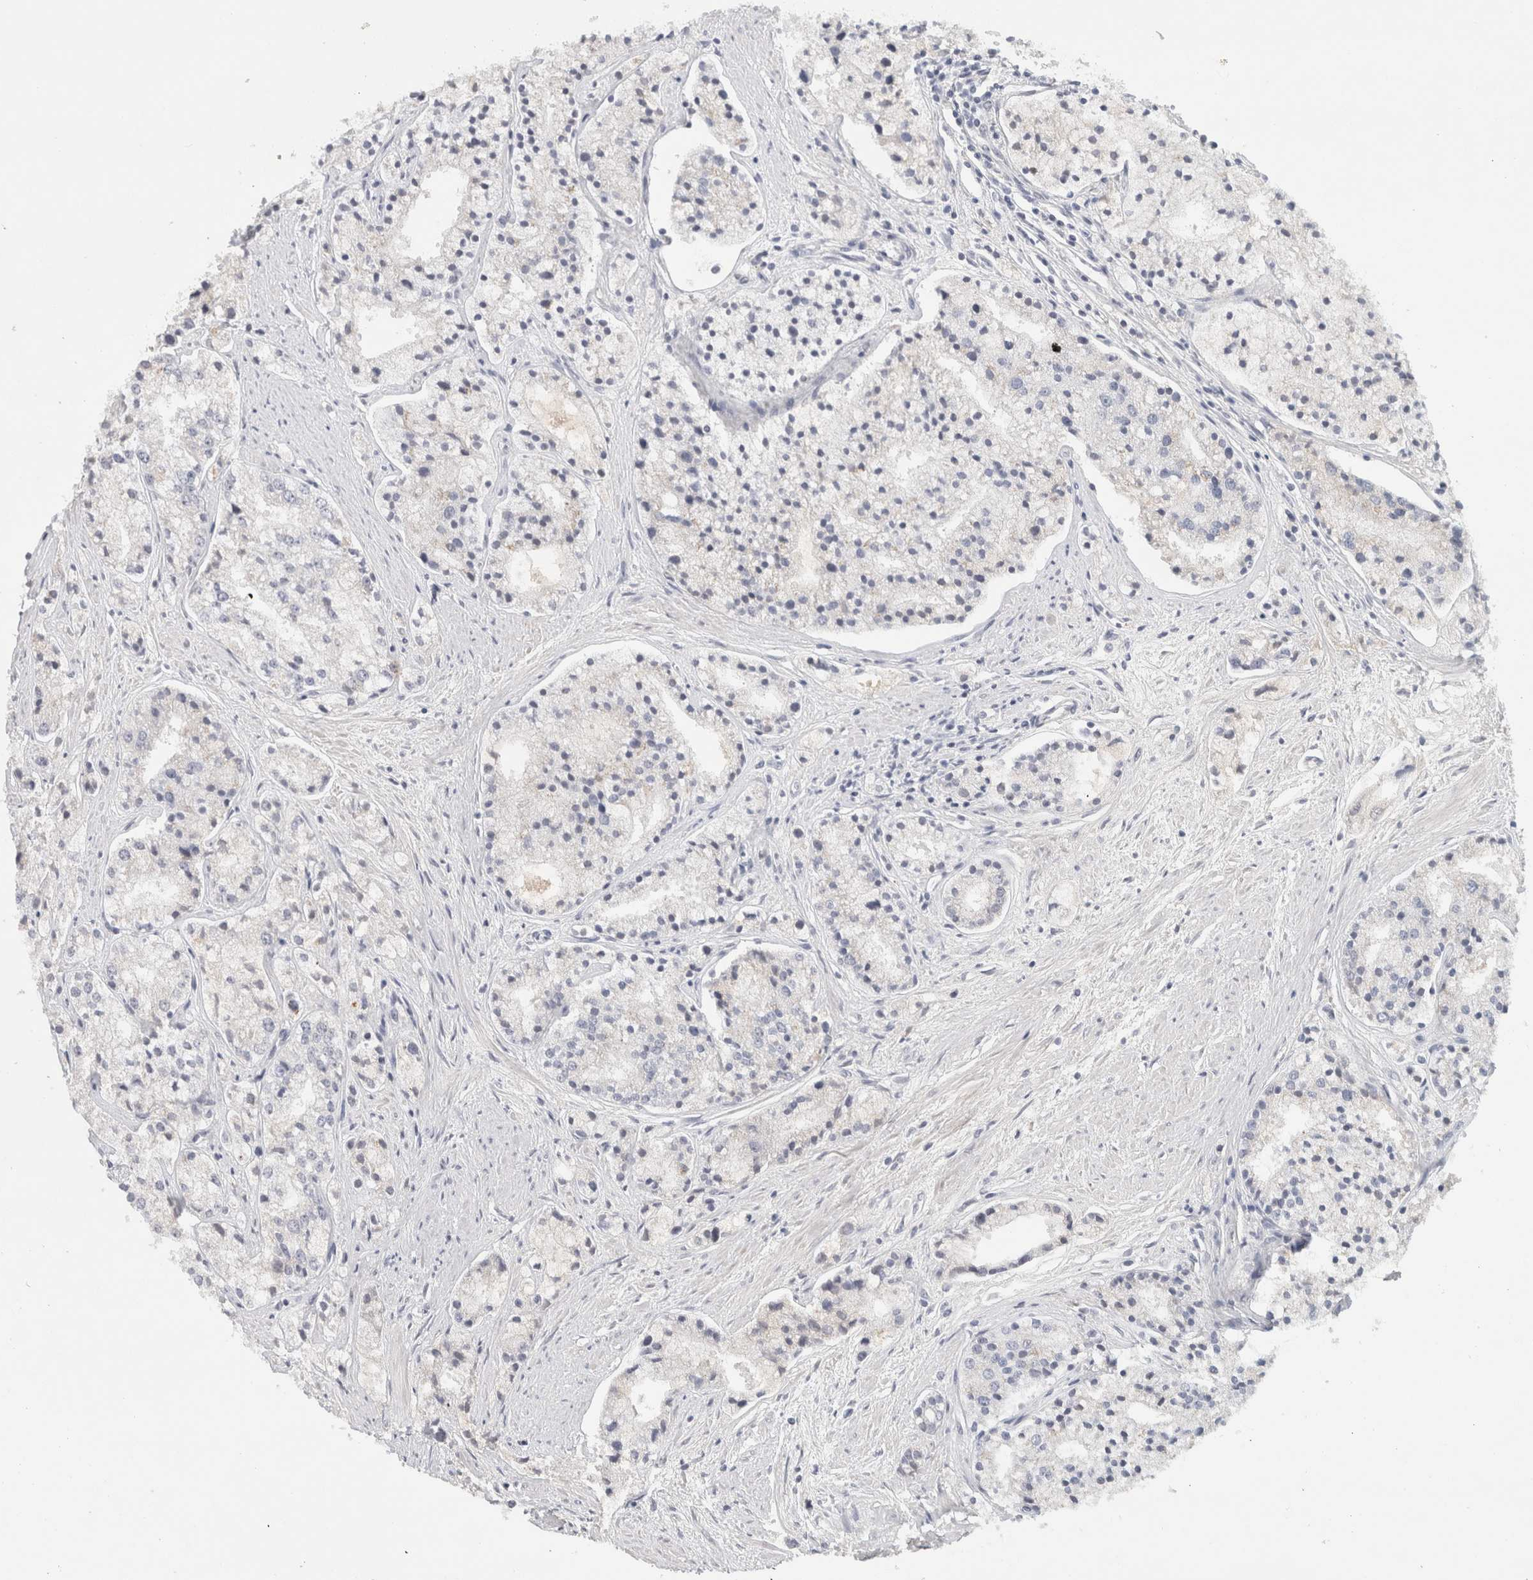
{"staining": {"intensity": "negative", "quantity": "none", "location": "none"}, "tissue": "prostate cancer", "cell_type": "Tumor cells", "image_type": "cancer", "snomed": [{"axis": "morphology", "description": "Adenocarcinoma, High grade"}, {"axis": "topography", "description": "Prostate"}], "caption": "Tumor cells show no significant staining in prostate cancer (adenocarcinoma (high-grade)).", "gene": "STK31", "patient": {"sex": "male", "age": 50}}